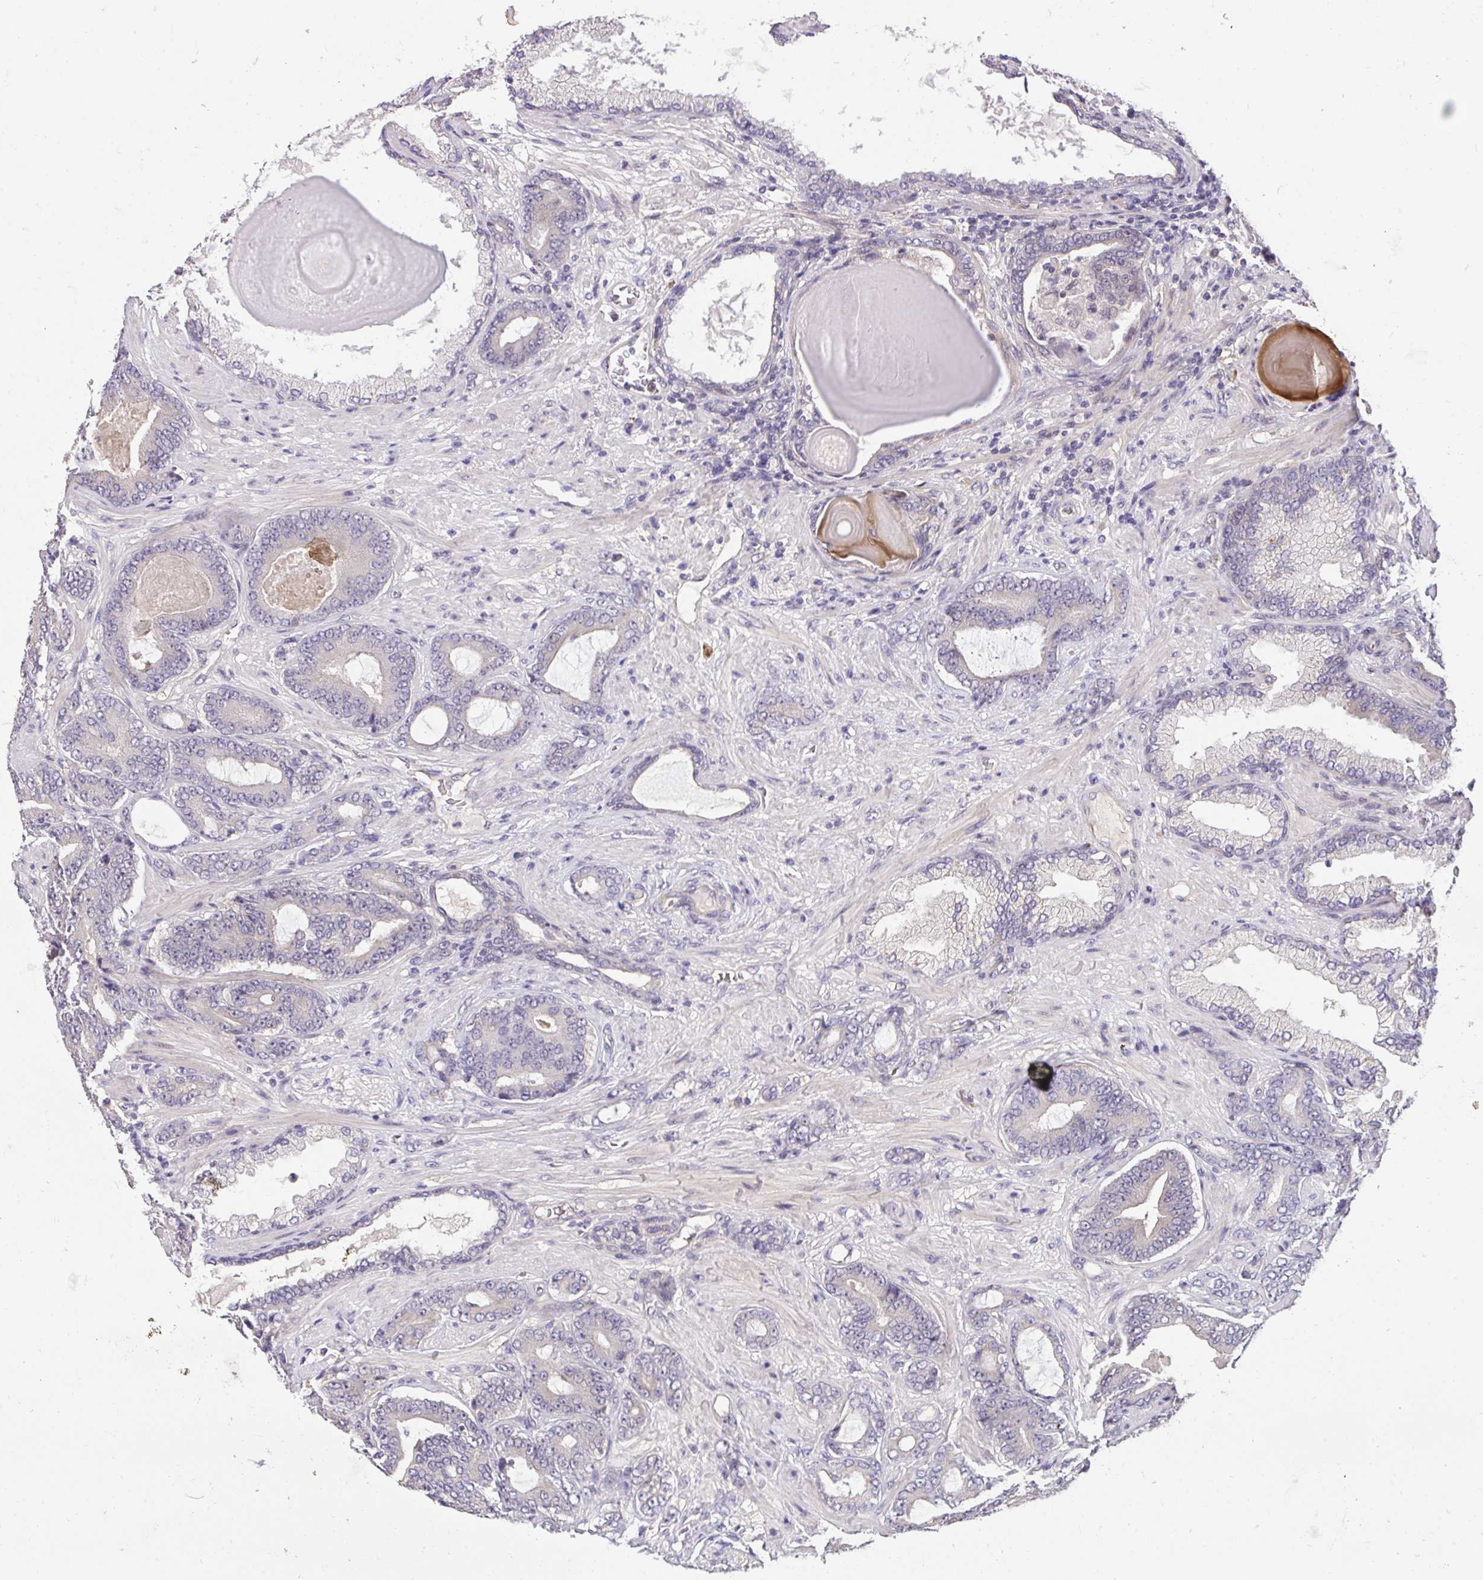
{"staining": {"intensity": "negative", "quantity": "none", "location": "none"}, "tissue": "prostate cancer", "cell_type": "Tumor cells", "image_type": "cancer", "snomed": [{"axis": "morphology", "description": "Adenocarcinoma, High grade"}, {"axis": "topography", "description": "Prostate"}], "caption": "Tumor cells show no significant protein positivity in prostate adenocarcinoma (high-grade).", "gene": "C19orf54", "patient": {"sex": "male", "age": 62}}